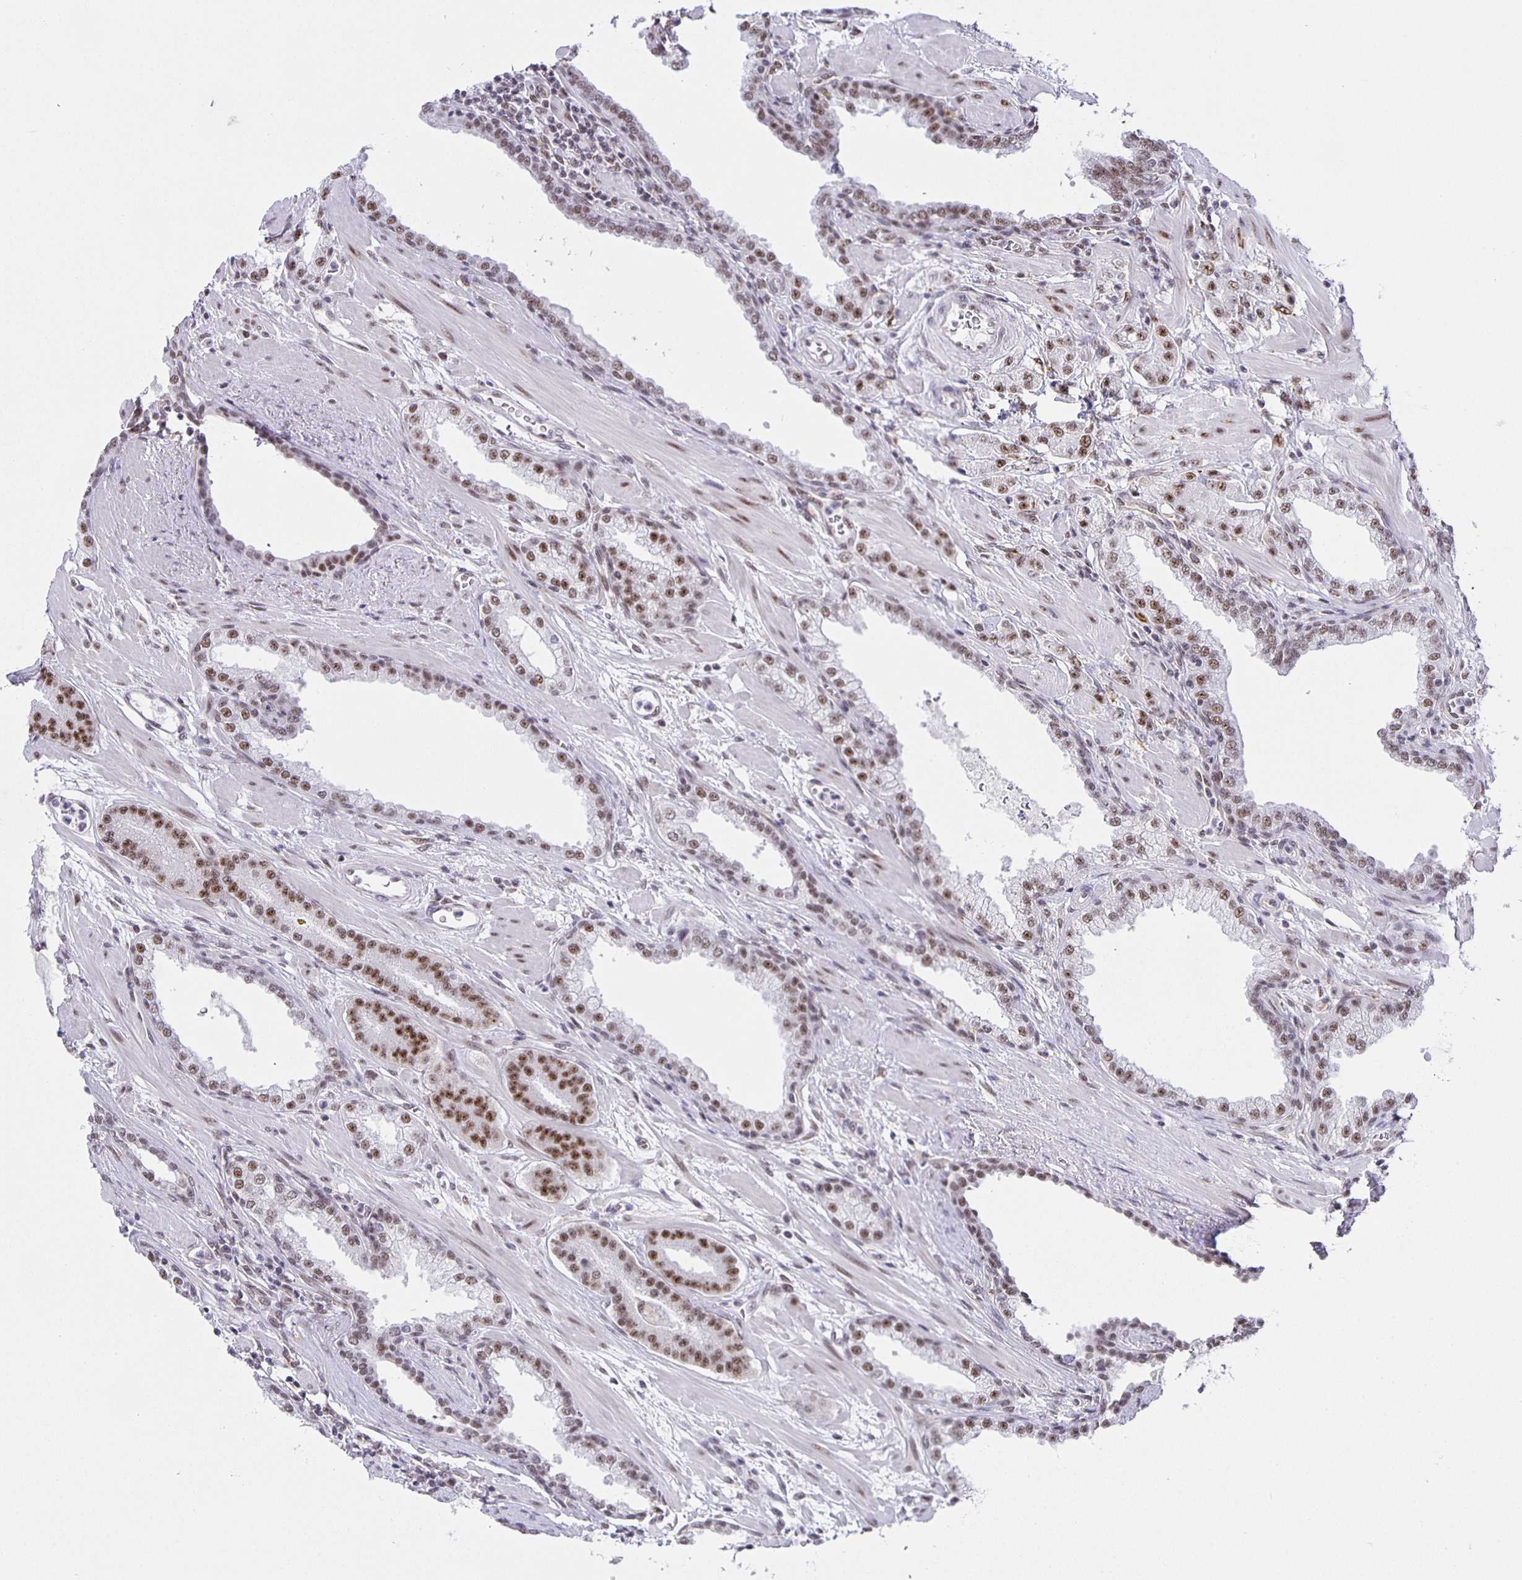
{"staining": {"intensity": "moderate", "quantity": ">75%", "location": "nuclear"}, "tissue": "prostate cancer", "cell_type": "Tumor cells", "image_type": "cancer", "snomed": [{"axis": "morphology", "description": "Adenocarcinoma, High grade"}, {"axis": "topography", "description": "Prostate"}], "caption": "The micrograph demonstrates staining of prostate cancer, revealing moderate nuclear protein expression (brown color) within tumor cells. The protein is shown in brown color, while the nuclei are stained blue.", "gene": "ZRANB2", "patient": {"sex": "male", "age": 60}}